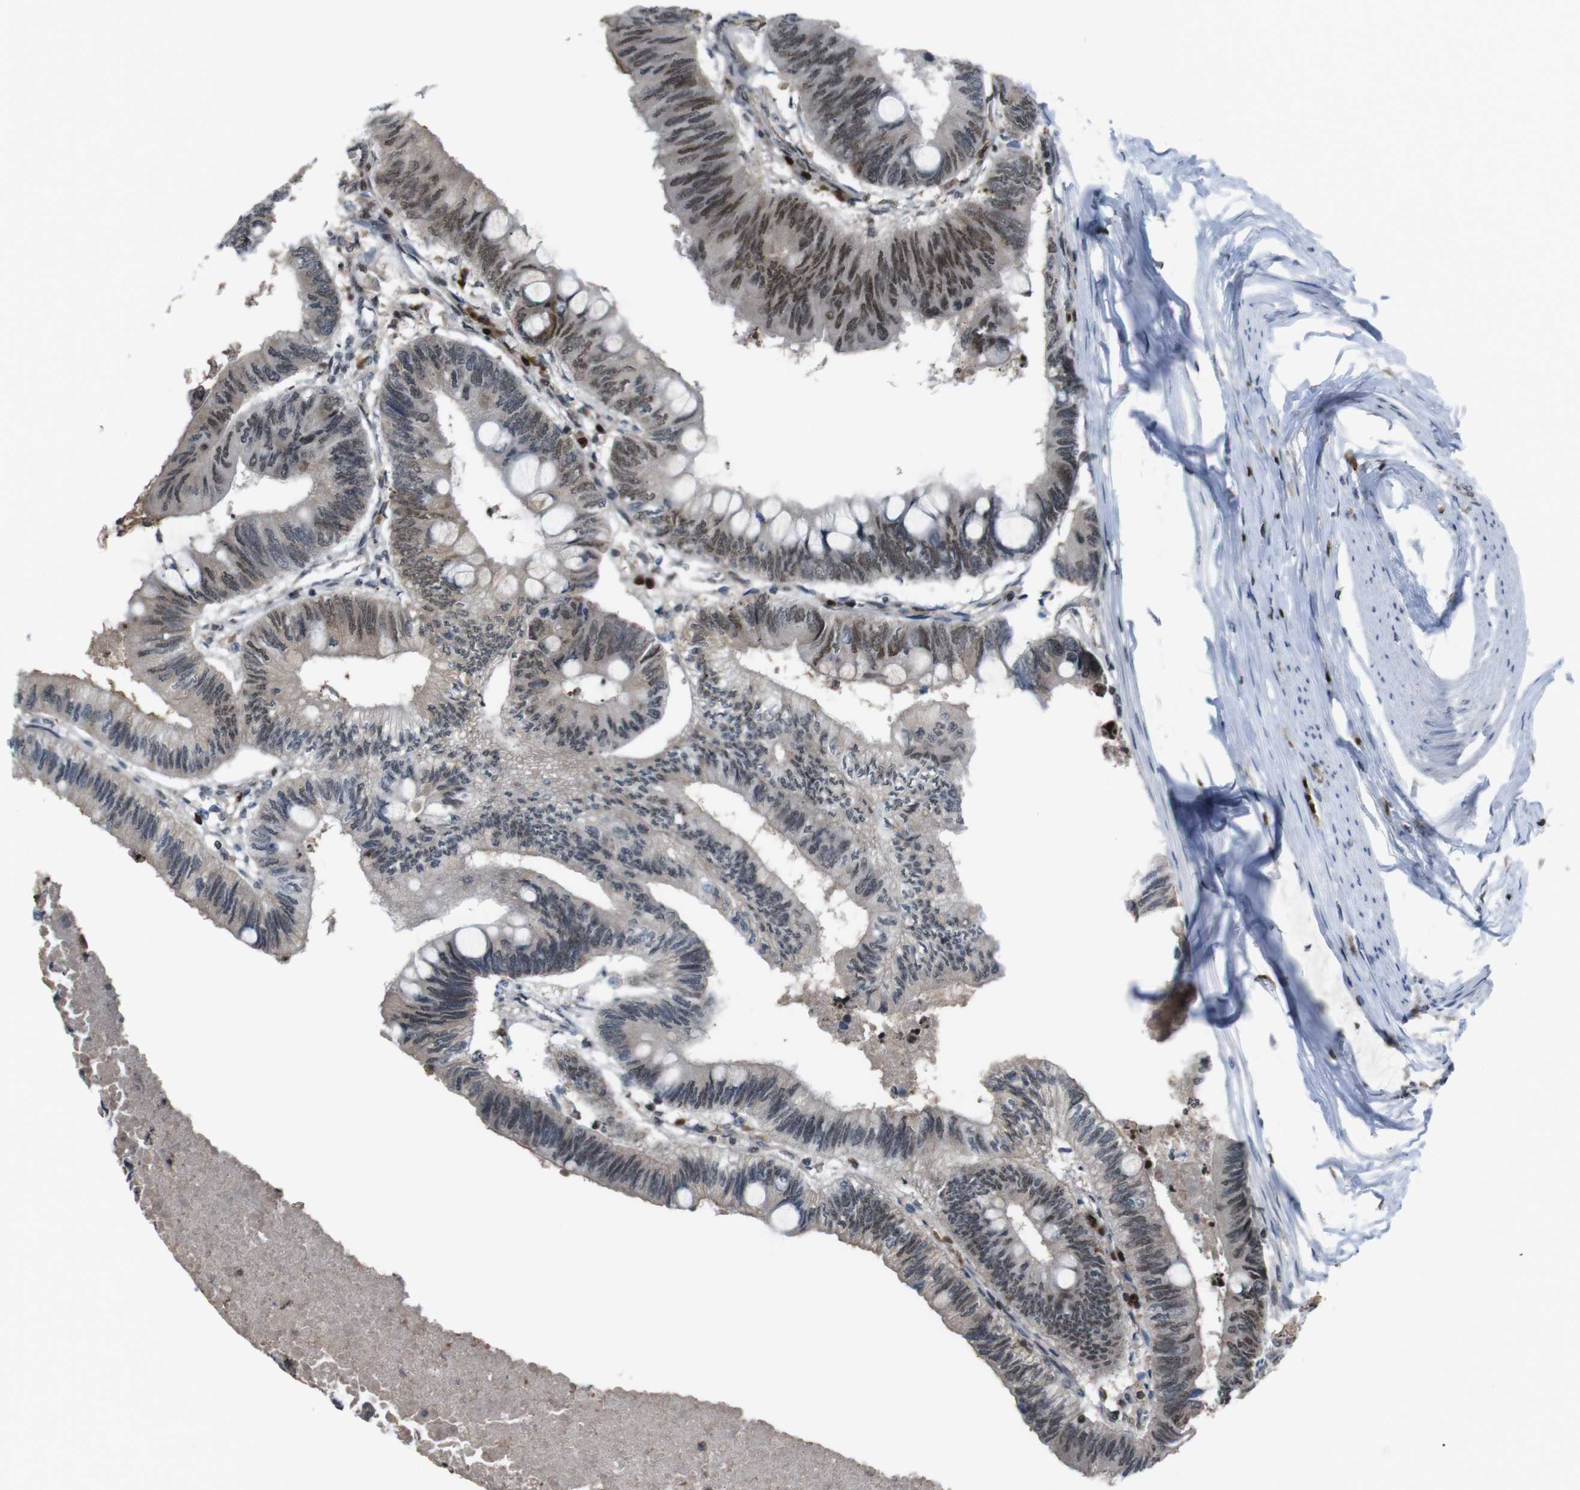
{"staining": {"intensity": "moderate", "quantity": "<25%", "location": "nuclear"}, "tissue": "colorectal cancer", "cell_type": "Tumor cells", "image_type": "cancer", "snomed": [{"axis": "morphology", "description": "Normal tissue, NOS"}, {"axis": "morphology", "description": "Adenocarcinoma, NOS"}, {"axis": "topography", "description": "Rectum"}, {"axis": "topography", "description": "Peripheral nerve tissue"}], "caption": "This is an image of IHC staining of colorectal cancer (adenocarcinoma), which shows moderate staining in the nuclear of tumor cells.", "gene": "SUB1", "patient": {"sex": "male", "age": 92}}